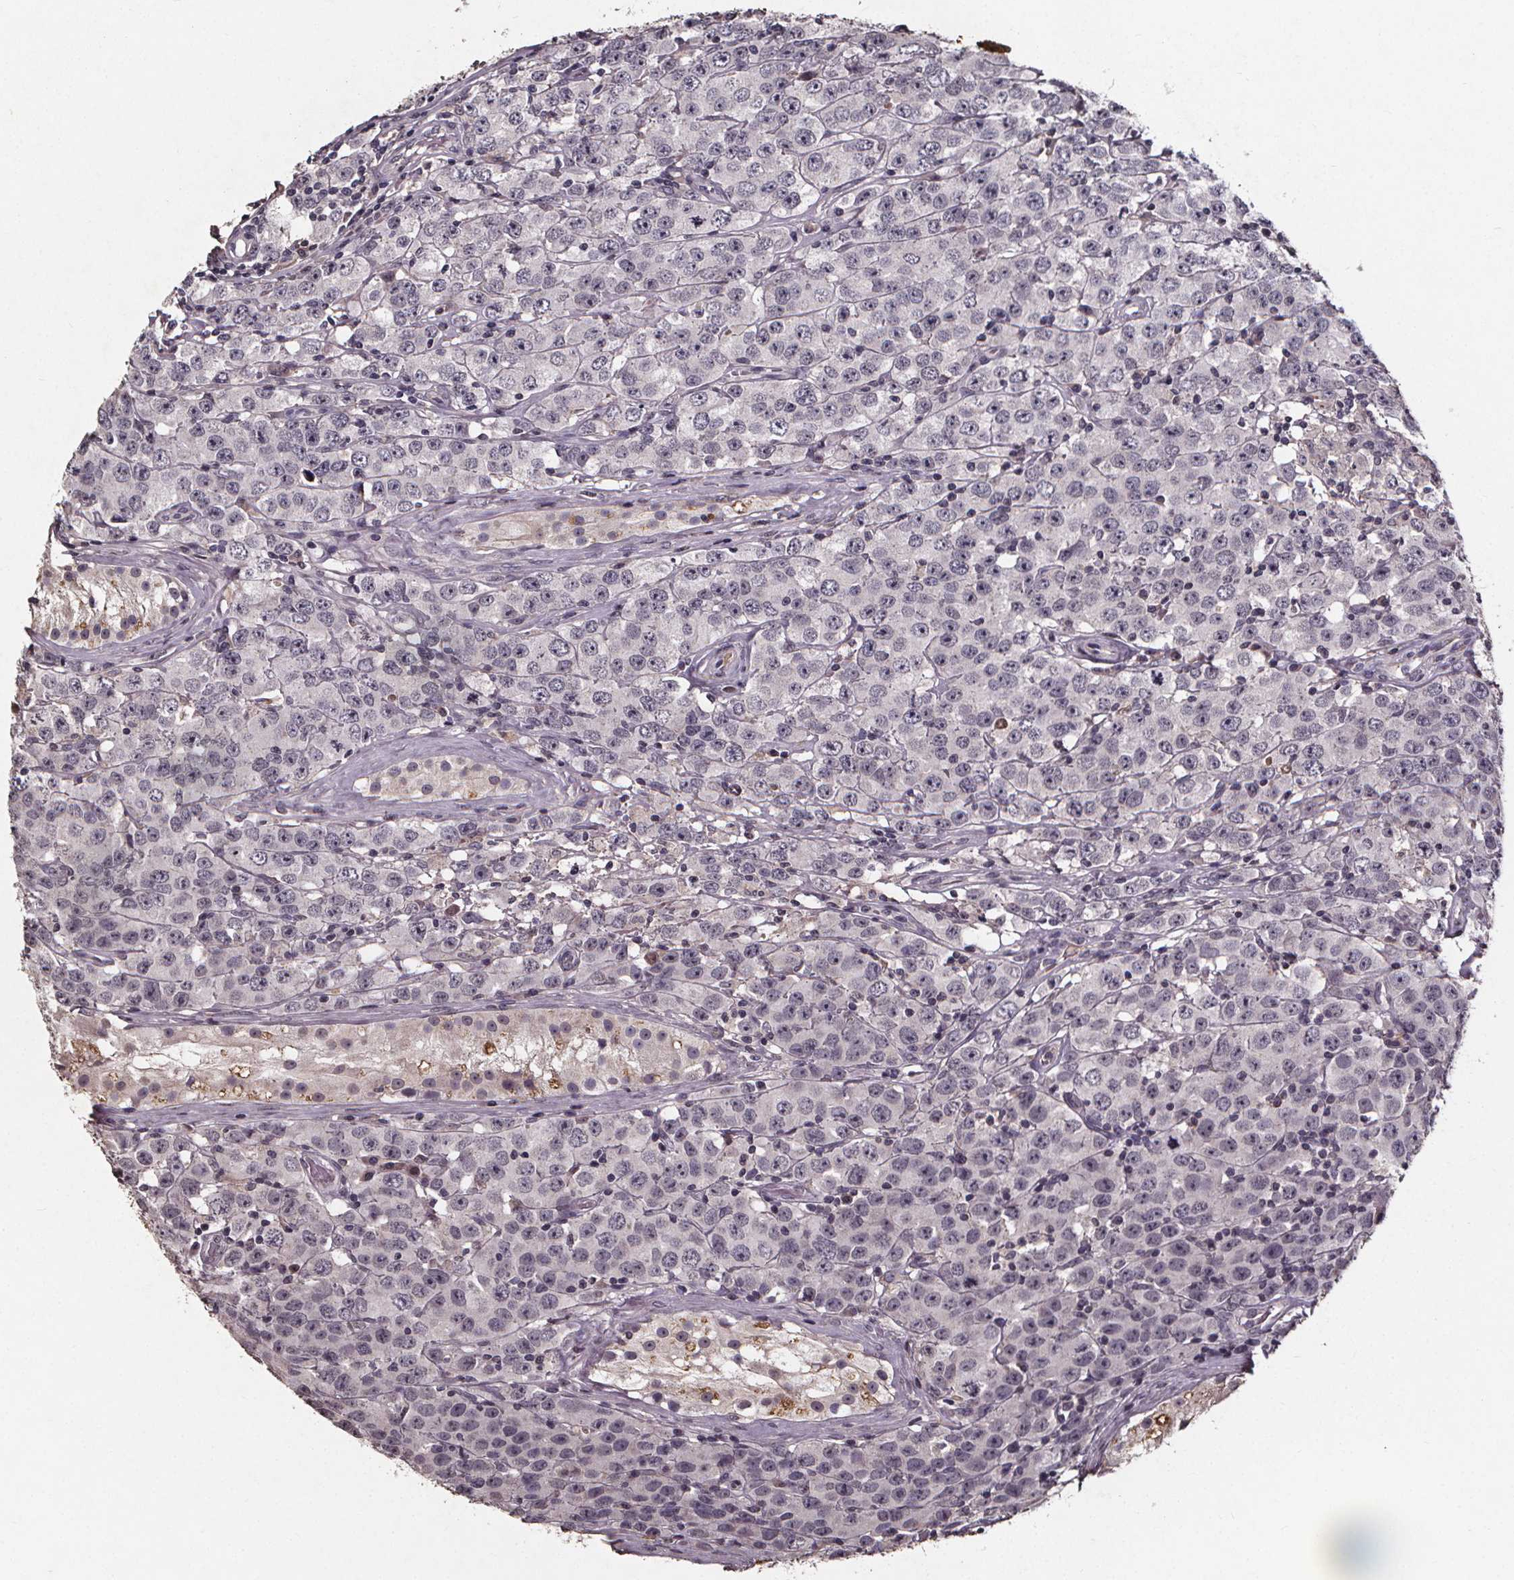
{"staining": {"intensity": "negative", "quantity": "none", "location": "none"}, "tissue": "testis cancer", "cell_type": "Tumor cells", "image_type": "cancer", "snomed": [{"axis": "morphology", "description": "Seminoma, NOS"}, {"axis": "topography", "description": "Testis"}], "caption": "Protein analysis of seminoma (testis) demonstrates no significant staining in tumor cells. (DAB immunohistochemistry (IHC), high magnification).", "gene": "SPAG8", "patient": {"sex": "male", "age": 52}}